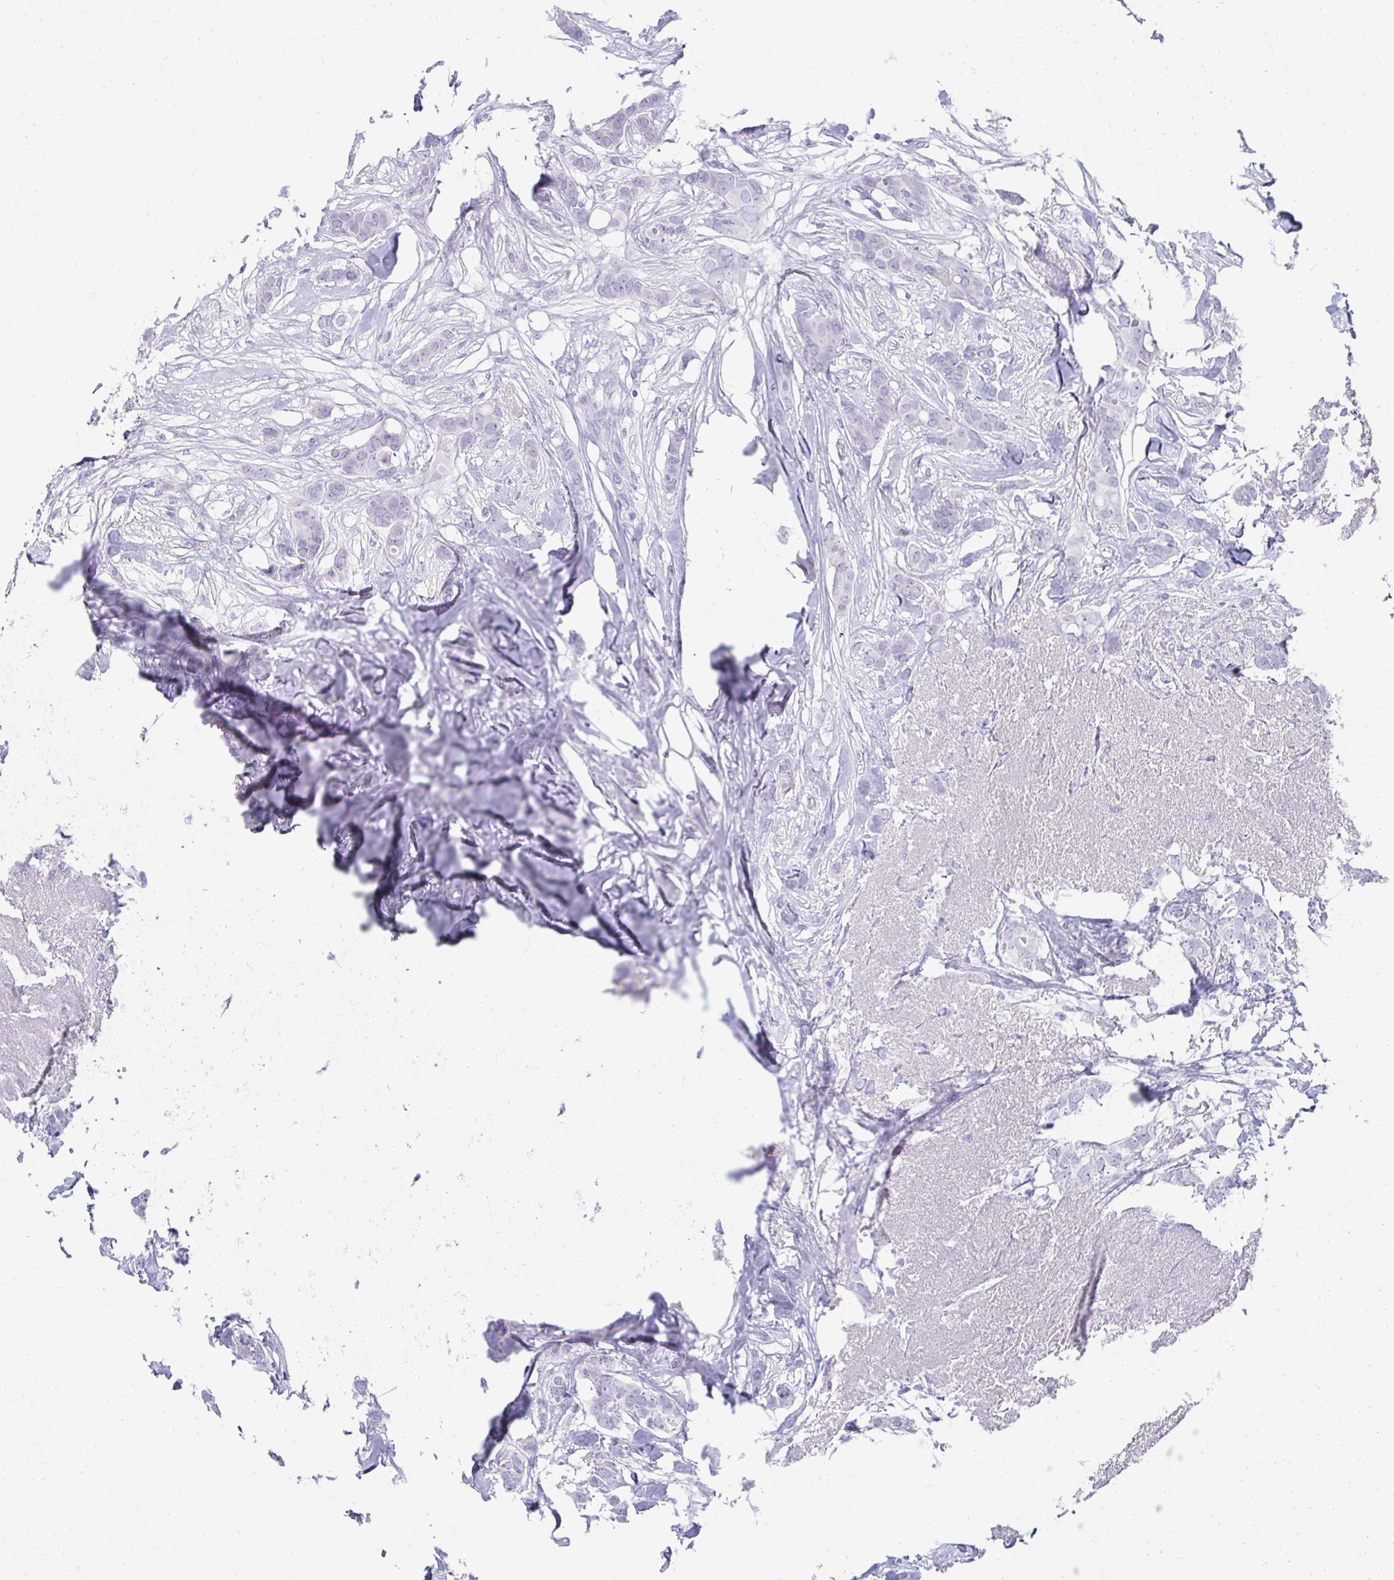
{"staining": {"intensity": "negative", "quantity": "none", "location": "none"}, "tissue": "breast cancer", "cell_type": "Tumor cells", "image_type": "cancer", "snomed": [{"axis": "morphology", "description": "Duct carcinoma"}, {"axis": "topography", "description": "Breast"}], "caption": "High magnification brightfield microscopy of breast infiltrating ductal carcinoma stained with DAB (3,3'-diaminobenzidine) (brown) and counterstained with hematoxylin (blue): tumor cells show no significant staining. (Immunohistochemistry, brightfield microscopy, high magnification).", "gene": "TNNT1", "patient": {"sex": "female", "age": 62}}